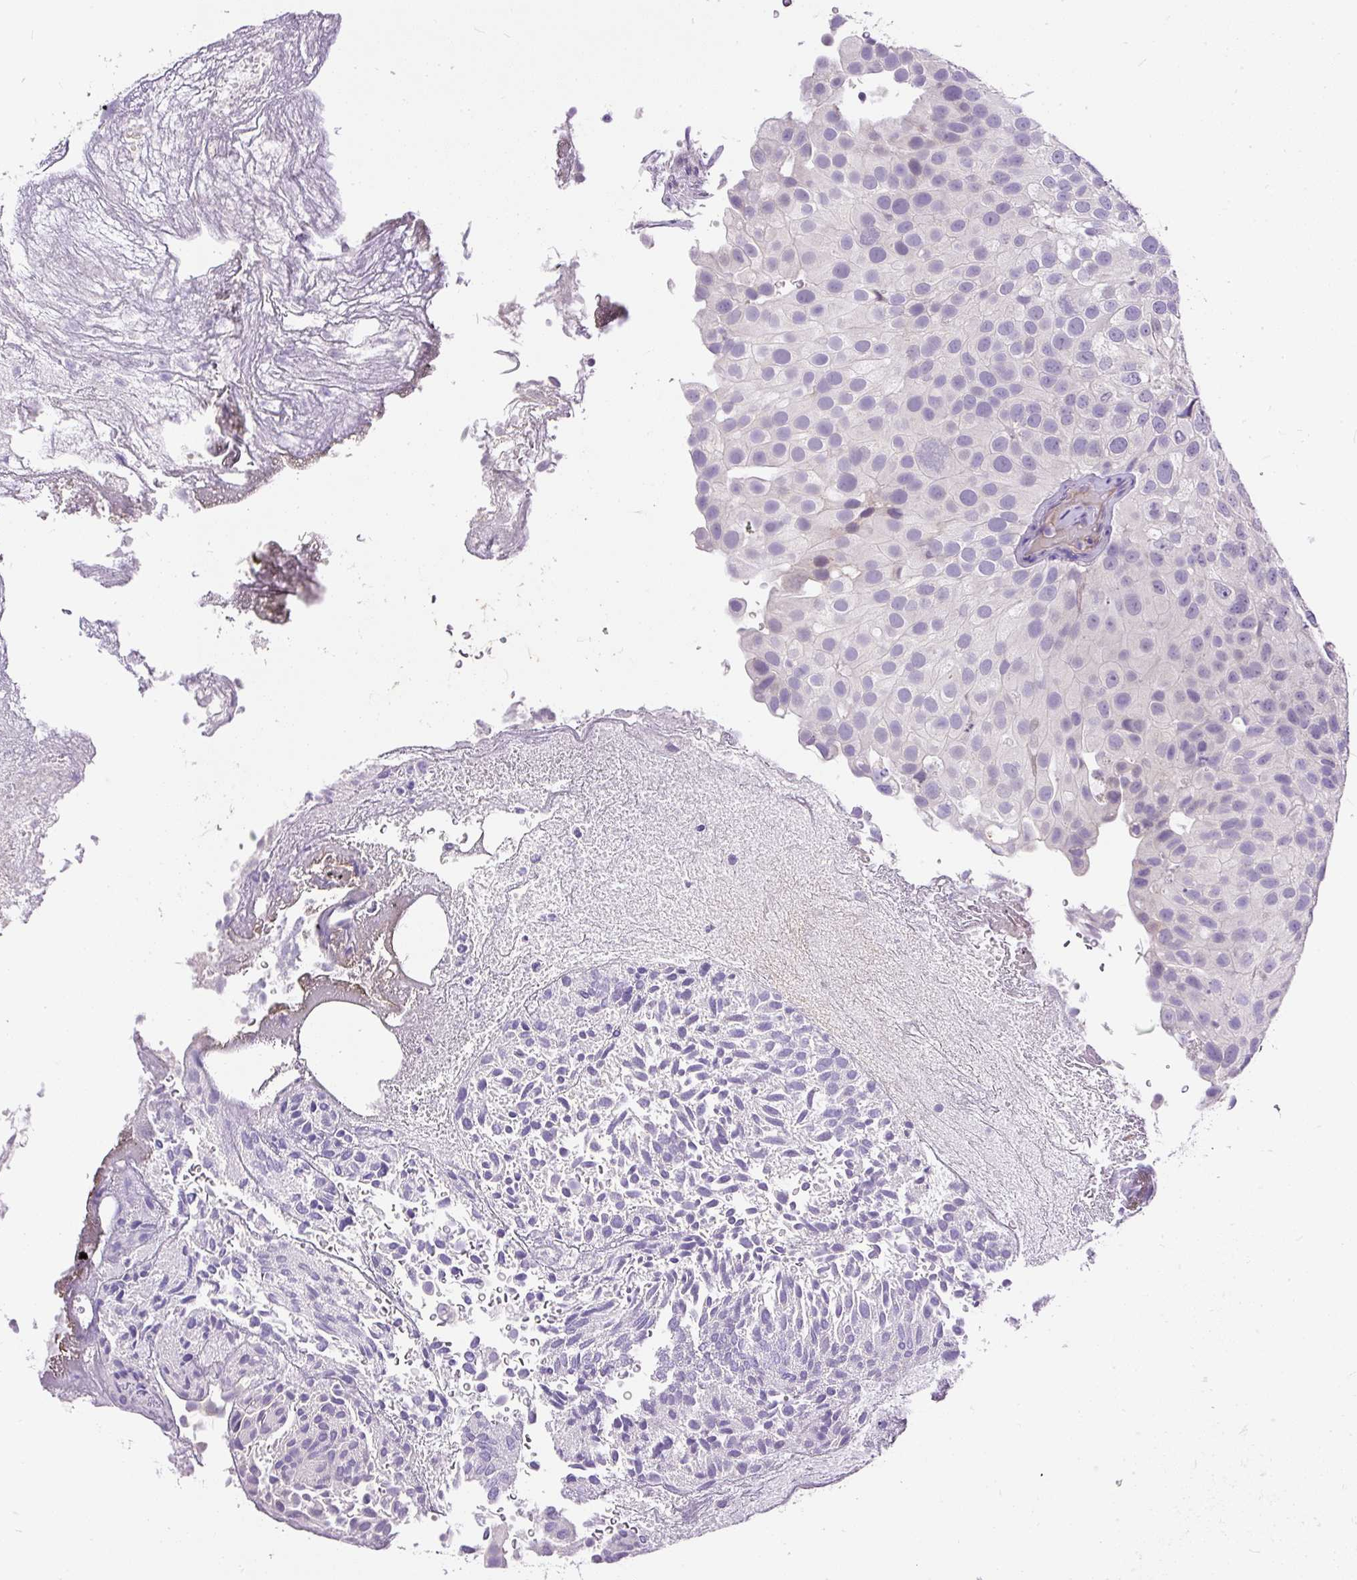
{"staining": {"intensity": "negative", "quantity": "none", "location": "none"}, "tissue": "urothelial cancer", "cell_type": "Tumor cells", "image_type": "cancer", "snomed": [{"axis": "morphology", "description": "Urothelial carcinoma, Low grade"}, {"axis": "topography", "description": "Urinary bladder"}], "caption": "IHC of human low-grade urothelial carcinoma exhibits no positivity in tumor cells. (Stains: DAB immunohistochemistry (IHC) with hematoxylin counter stain, Microscopy: brightfield microscopy at high magnification).", "gene": "KRTAP20-3", "patient": {"sex": "male", "age": 78}}